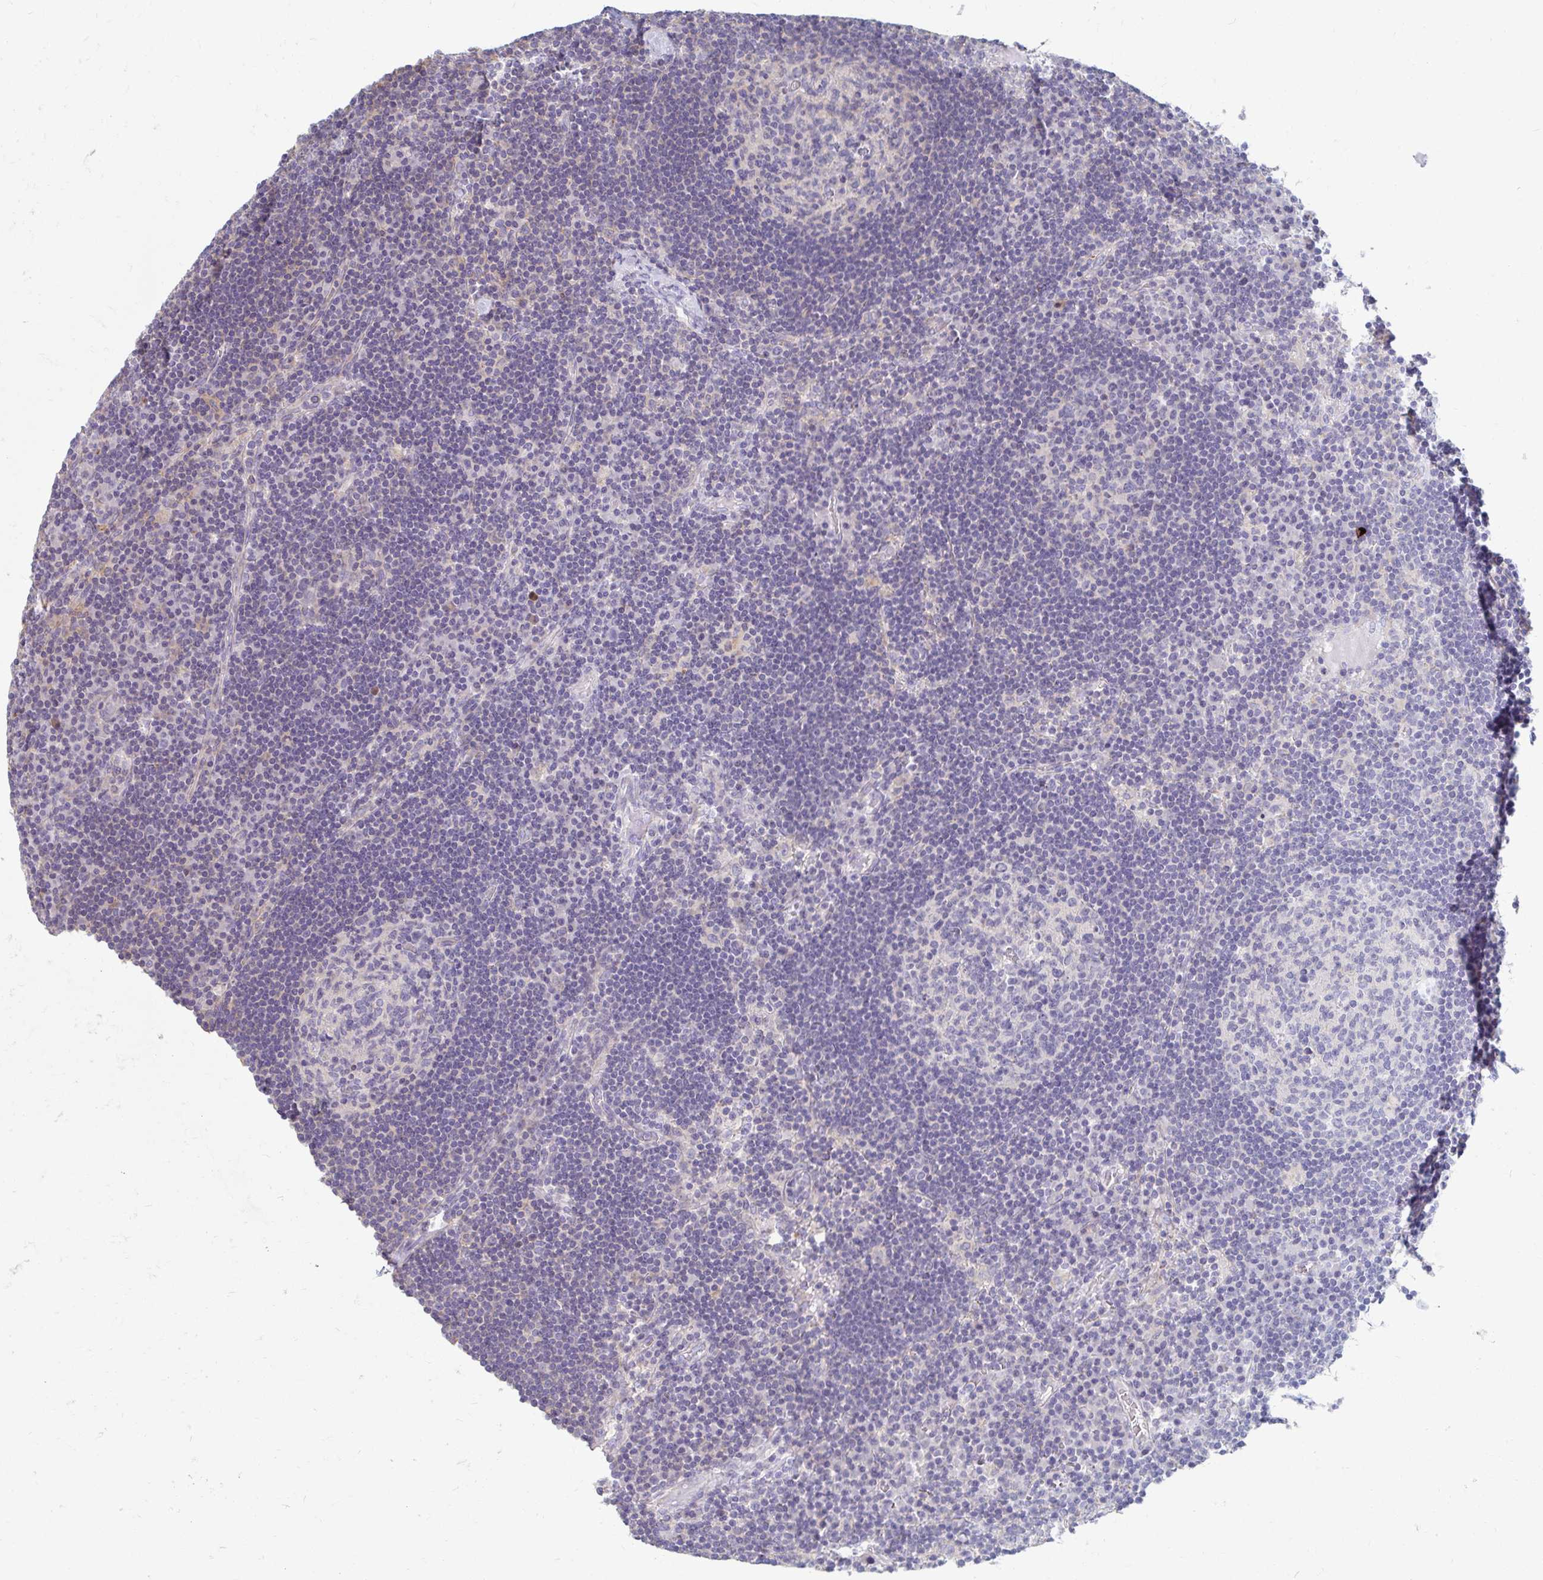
{"staining": {"intensity": "negative", "quantity": "none", "location": "none"}, "tissue": "lymph node", "cell_type": "Germinal center cells", "image_type": "normal", "snomed": [{"axis": "morphology", "description": "Normal tissue, NOS"}, {"axis": "topography", "description": "Lymph node"}], "caption": "Germinal center cells show no significant protein positivity in unremarkable lymph node.", "gene": "MYLK2", "patient": {"sex": "male", "age": 67}}